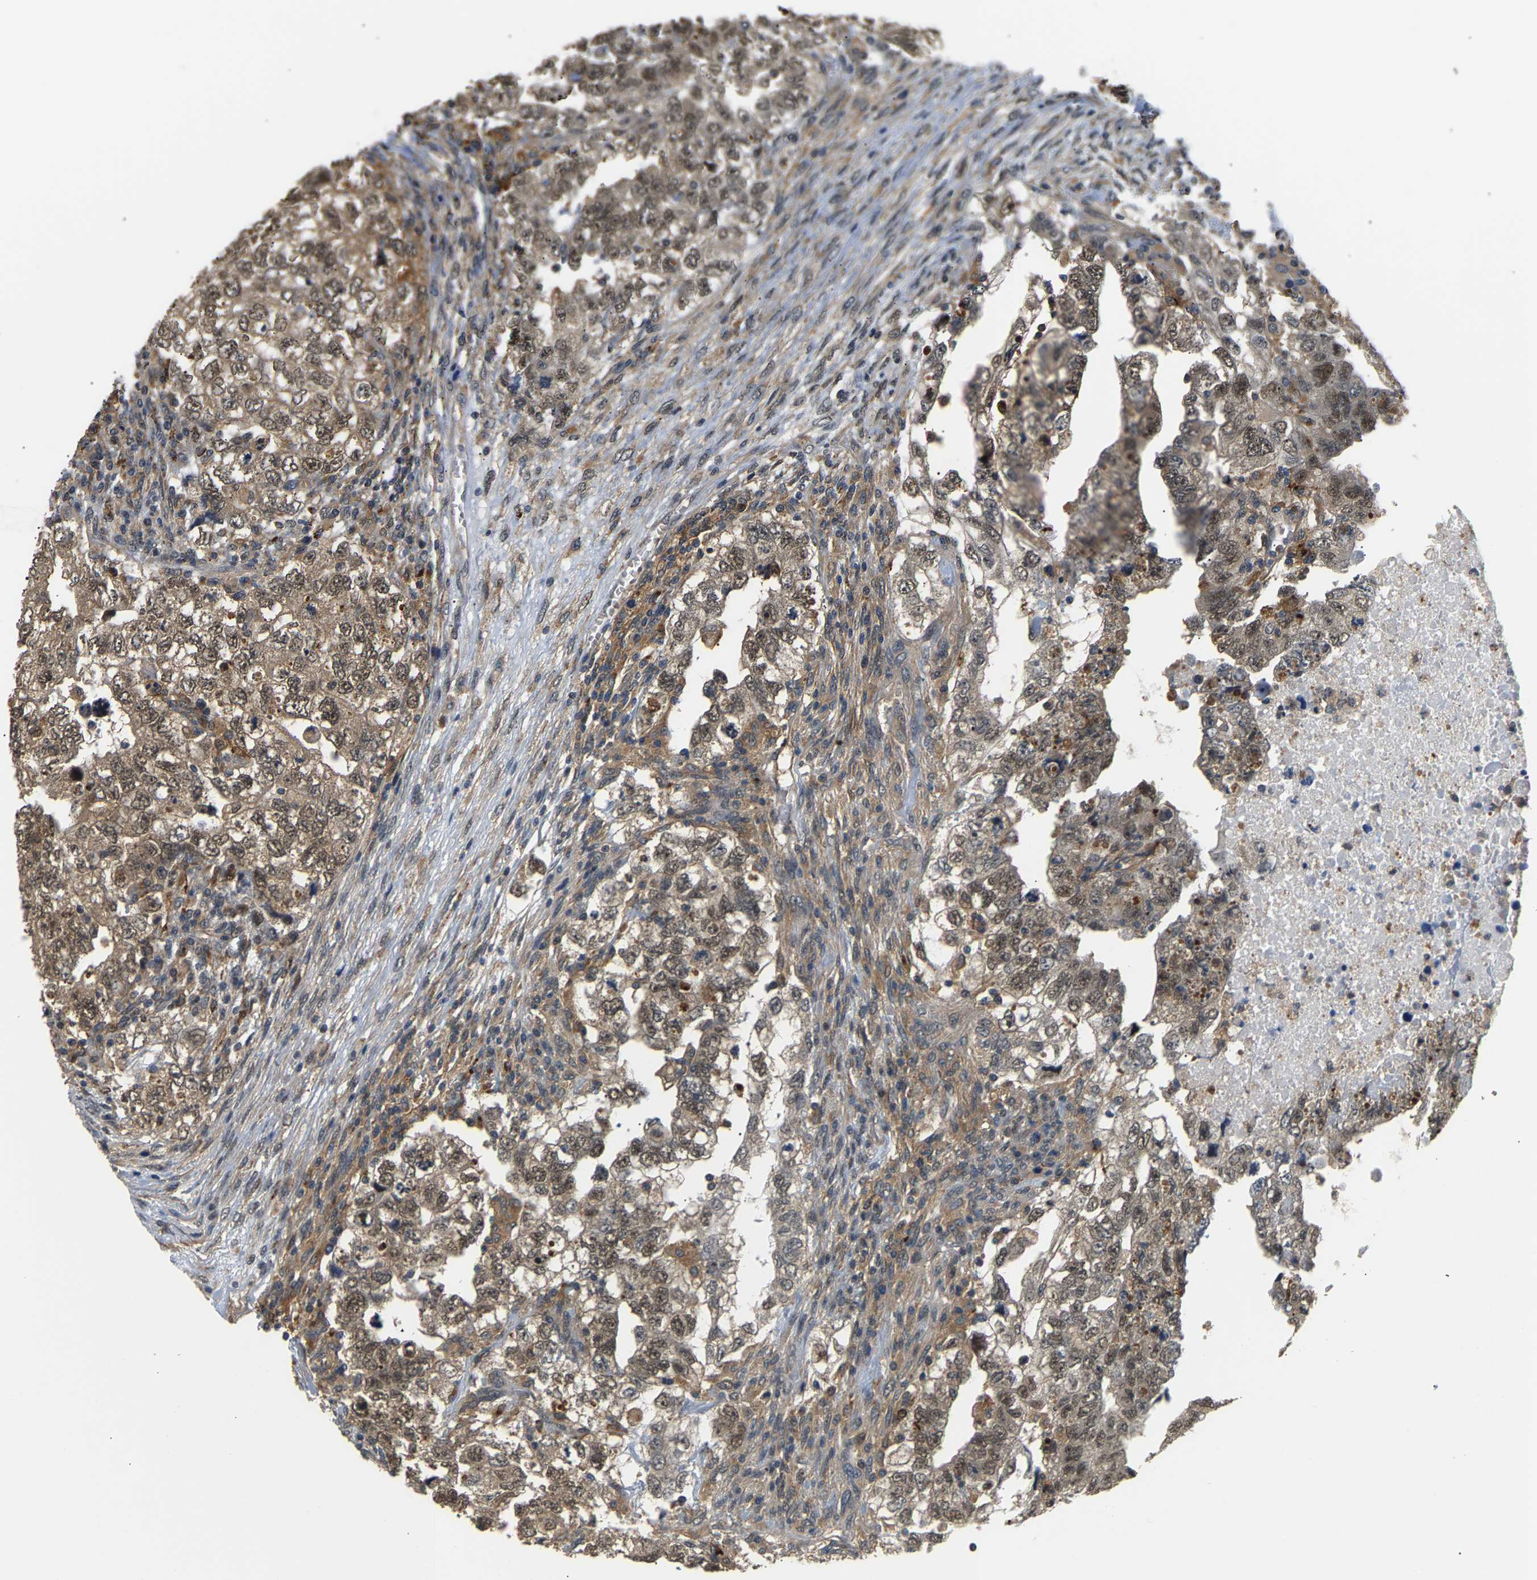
{"staining": {"intensity": "moderate", "quantity": ">75%", "location": "cytoplasmic/membranous,nuclear"}, "tissue": "testis cancer", "cell_type": "Tumor cells", "image_type": "cancer", "snomed": [{"axis": "morphology", "description": "Carcinoma, Embryonal, NOS"}, {"axis": "topography", "description": "Testis"}], "caption": "A high-resolution image shows immunohistochemistry (IHC) staining of testis cancer, which displays moderate cytoplasmic/membranous and nuclear expression in about >75% of tumor cells.", "gene": "LARP6", "patient": {"sex": "male", "age": 36}}